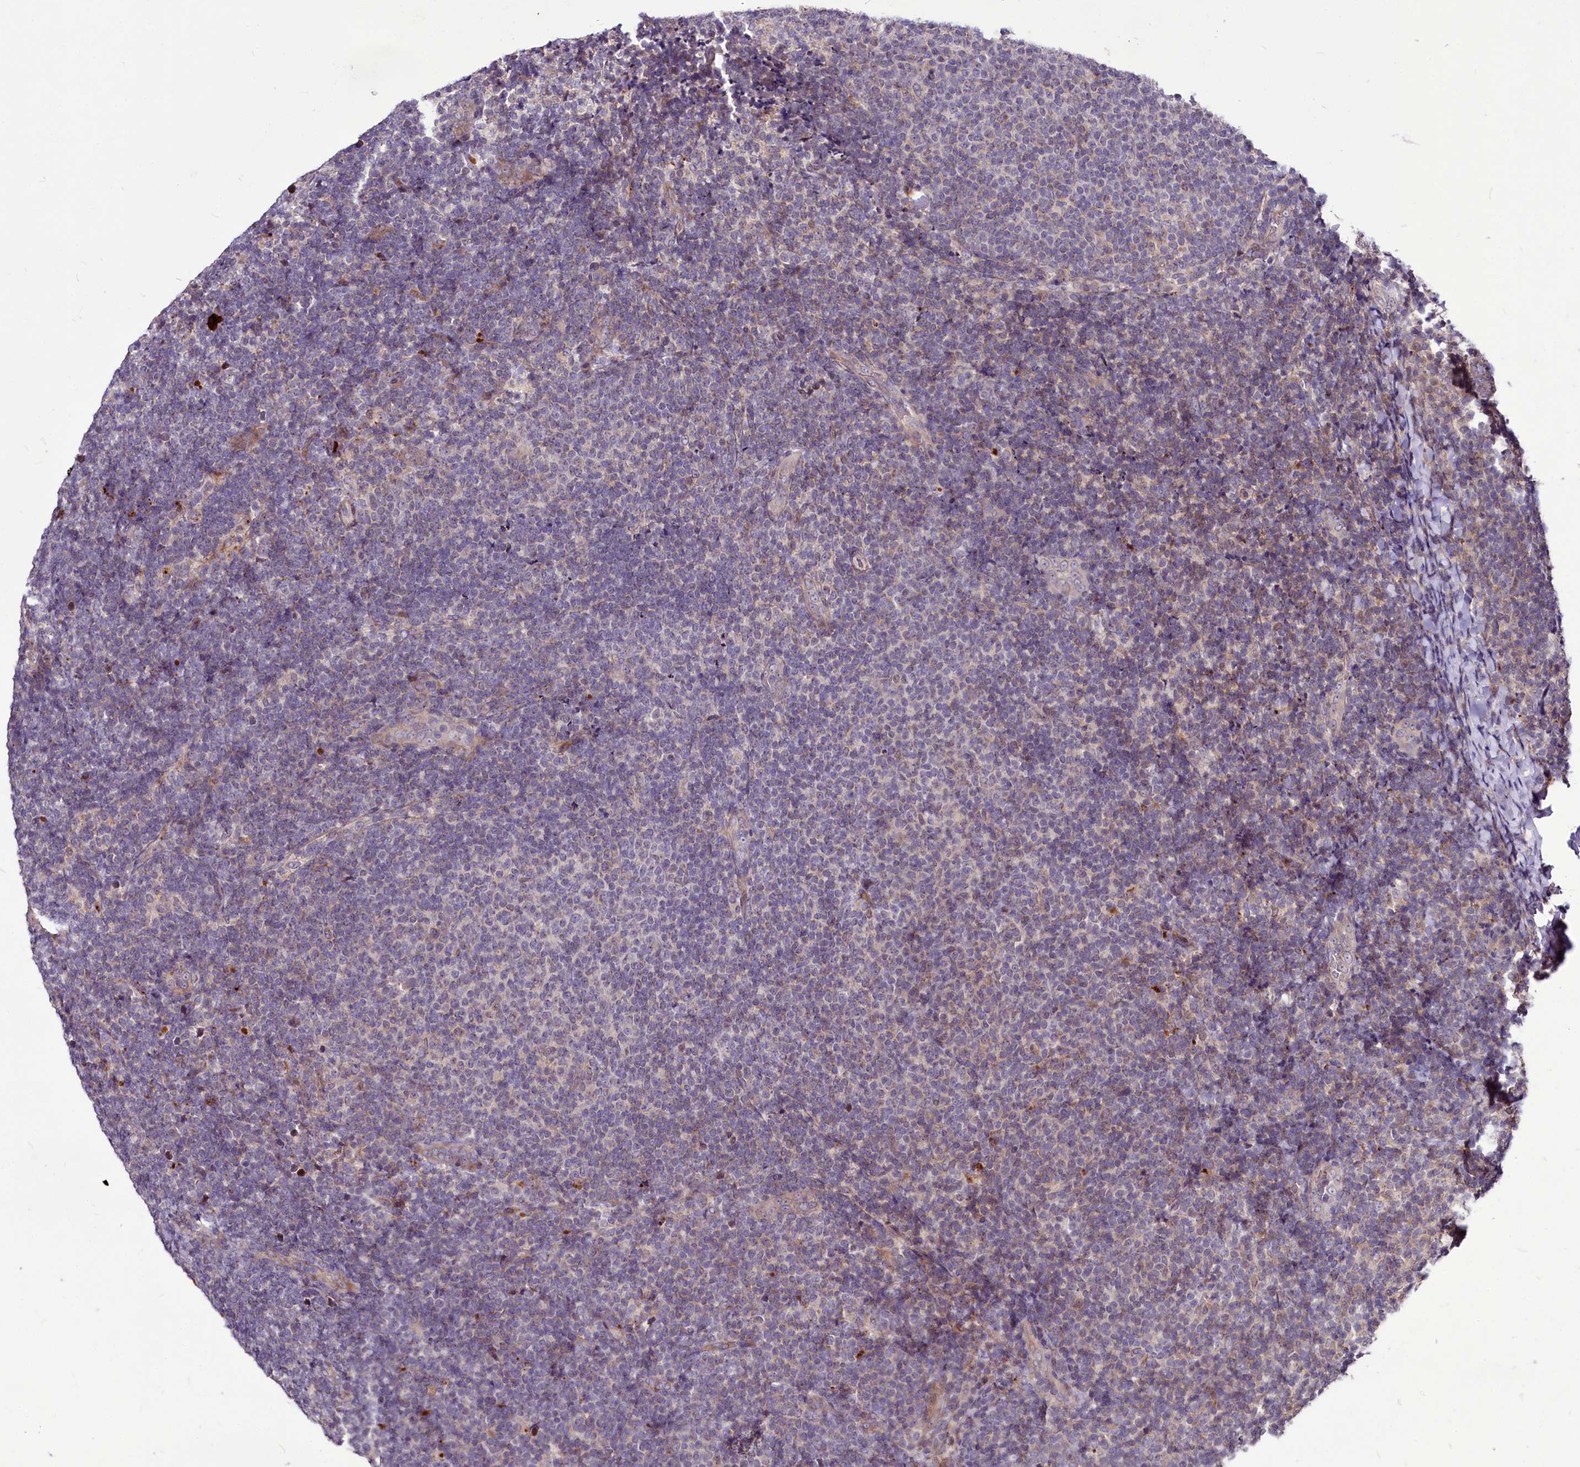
{"staining": {"intensity": "negative", "quantity": "none", "location": "none"}, "tissue": "lymphoma", "cell_type": "Tumor cells", "image_type": "cancer", "snomed": [{"axis": "morphology", "description": "Malignant lymphoma, non-Hodgkin's type, Low grade"}, {"axis": "topography", "description": "Lymph node"}], "caption": "Immunohistochemistry (IHC) histopathology image of human lymphoma stained for a protein (brown), which demonstrates no staining in tumor cells. Nuclei are stained in blue.", "gene": "C11orf86", "patient": {"sex": "male", "age": 66}}